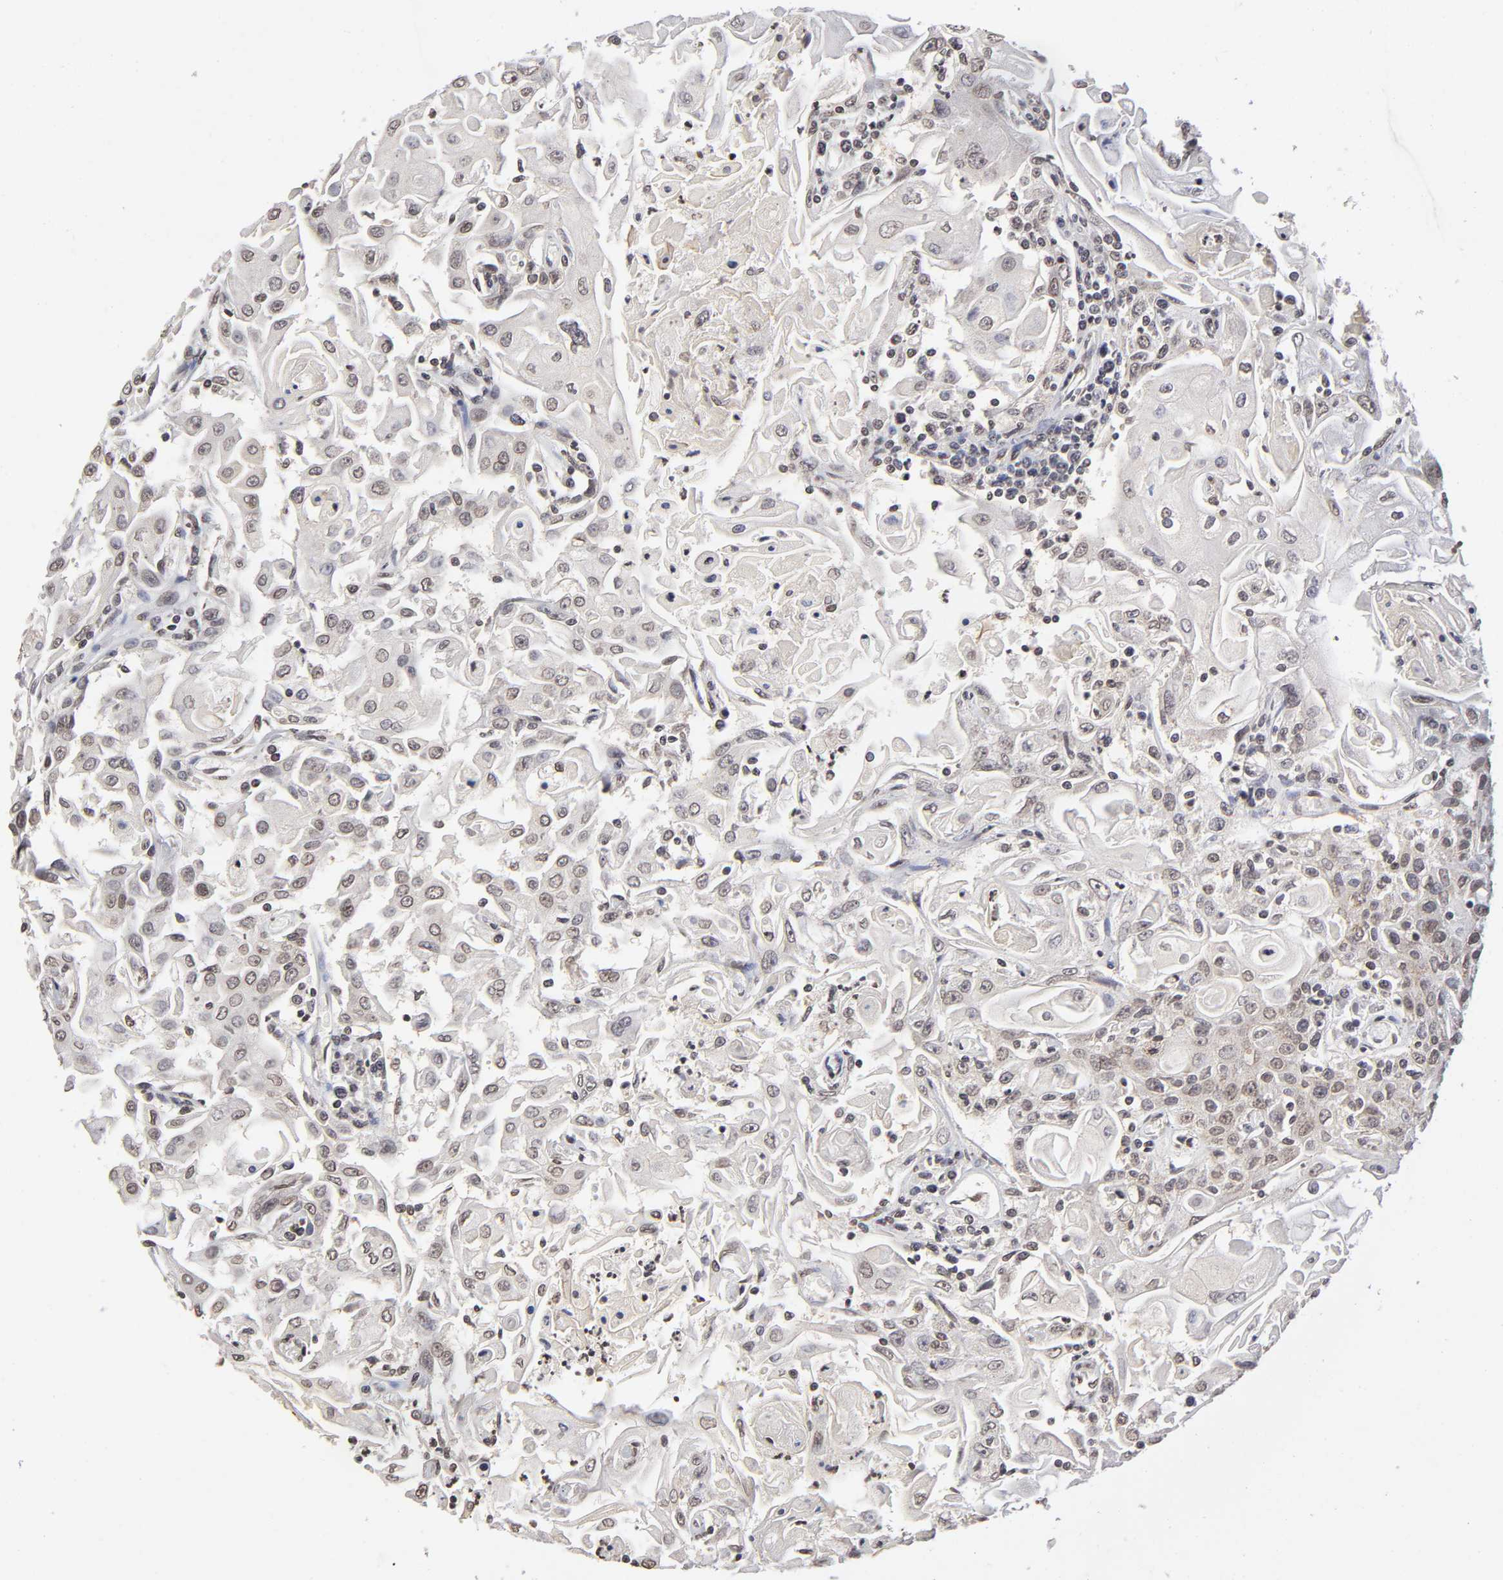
{"staining": {"intensity": "negative", "quantity": "none", "location": "none"}, "tissue": "head and neck cancer", "cell_type": "Tumor cells", "image_type": "cancer", "snomed": [{"axis": "morphology", "description": "Squamous cell carcinoma, NOS"}, {"axis": "topography", "description": "Oral tissue"}, {"axis": "topography", "description": "Head-Neck"}], "caption": "Protein analysis of squamous cell carcinoma (head and neck) displays no significant positivity in tumor cells.", "gene": "MLLT6", "patient": {"sex": "female", "age": 76}}